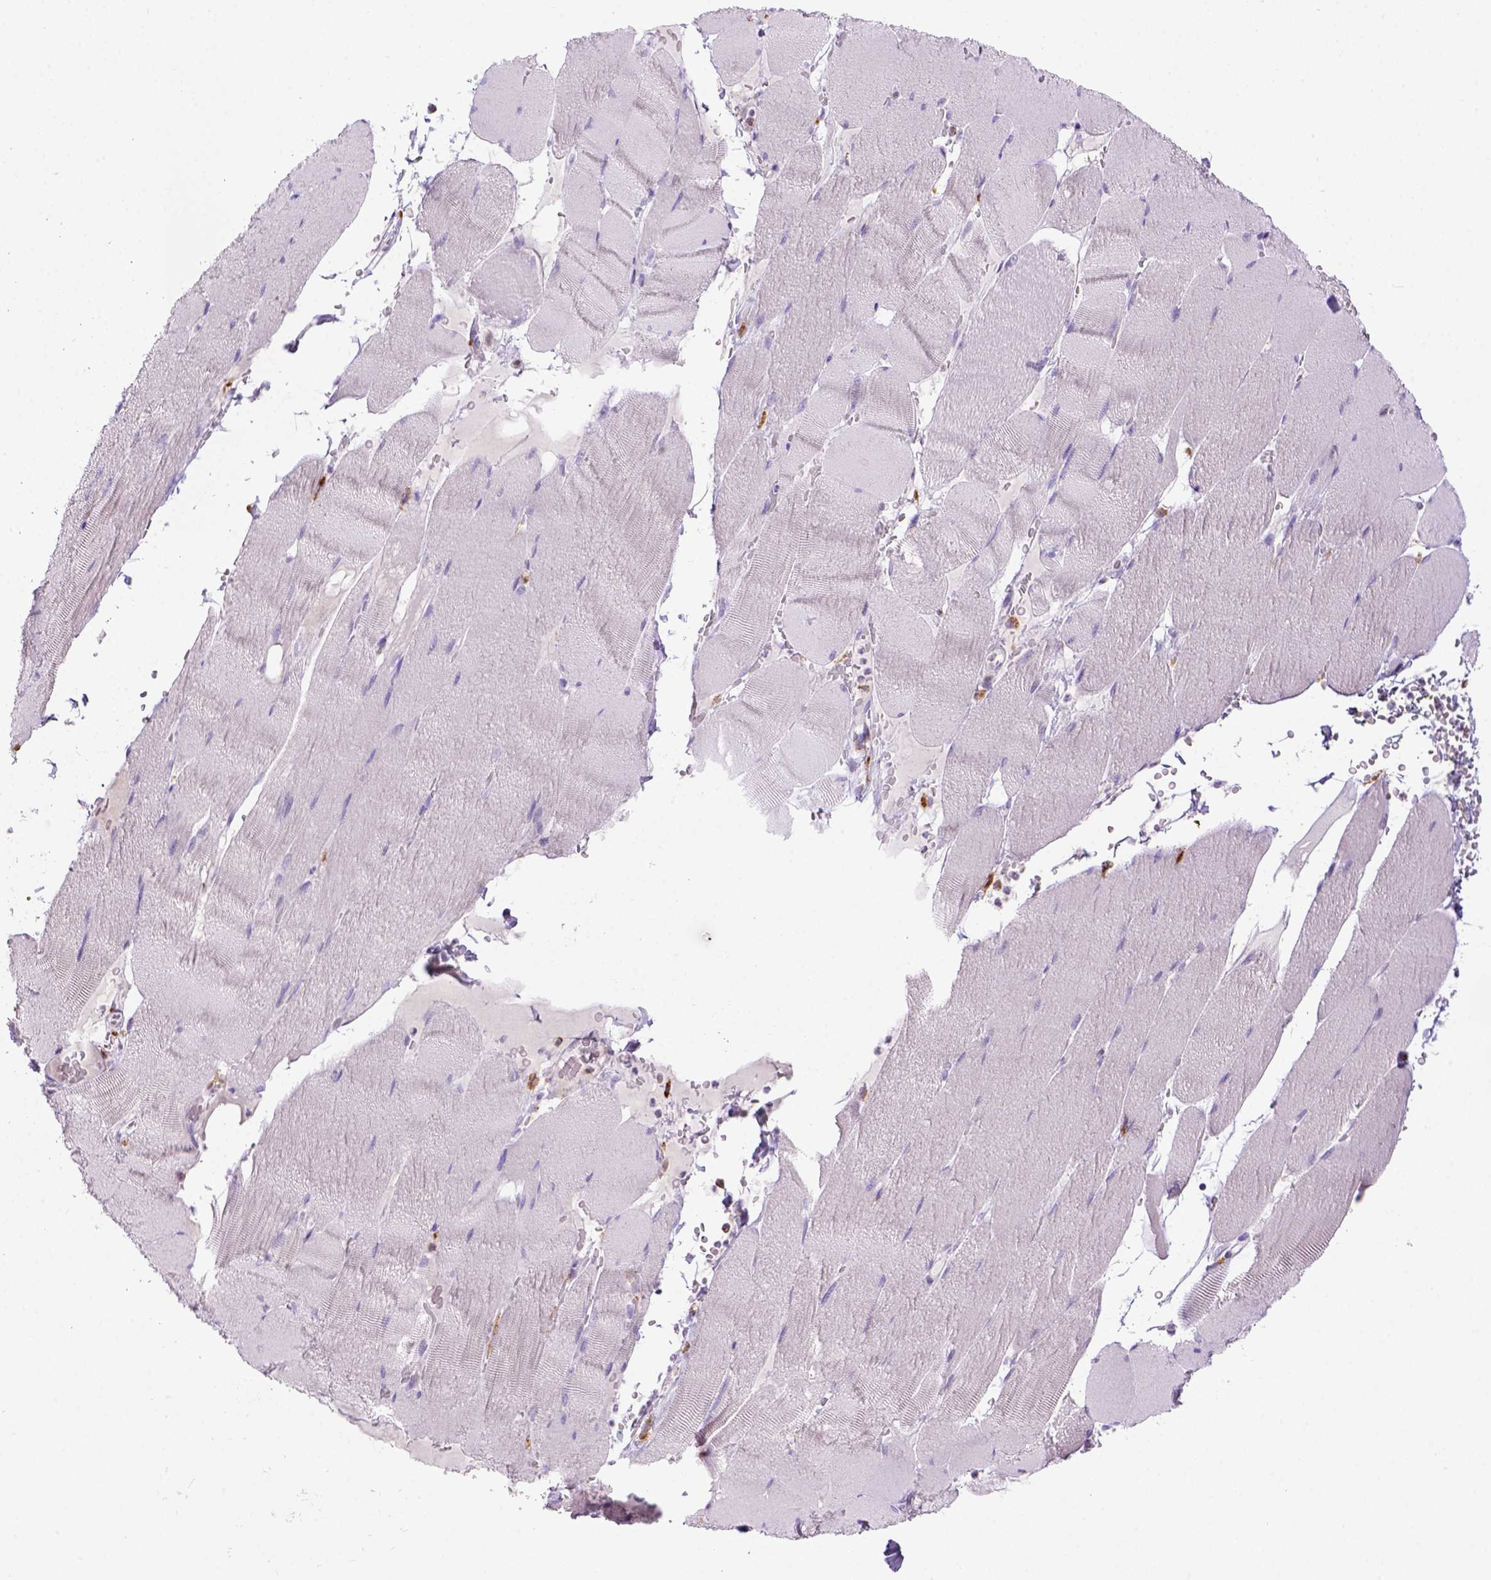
{"staining": {"intensity": "negative", "quantity": "none", "location": "none"}, "tissue": "skeletal muscle", "cell_type": "Myocytes", "image_type": "normal", "snomed": [{"axis": "morphology", "description": "Normal tissue, NOS"}, {"axis": "topography", "description": "Skeletal muscle"}], "caption": "Image shows no protein staining in myocytes of benign skeletal muscle. (DAB immunohistochemistry (IHC), high magnification).", "gene": "CD68", "patient": {"sex": "male", "age": 56}}